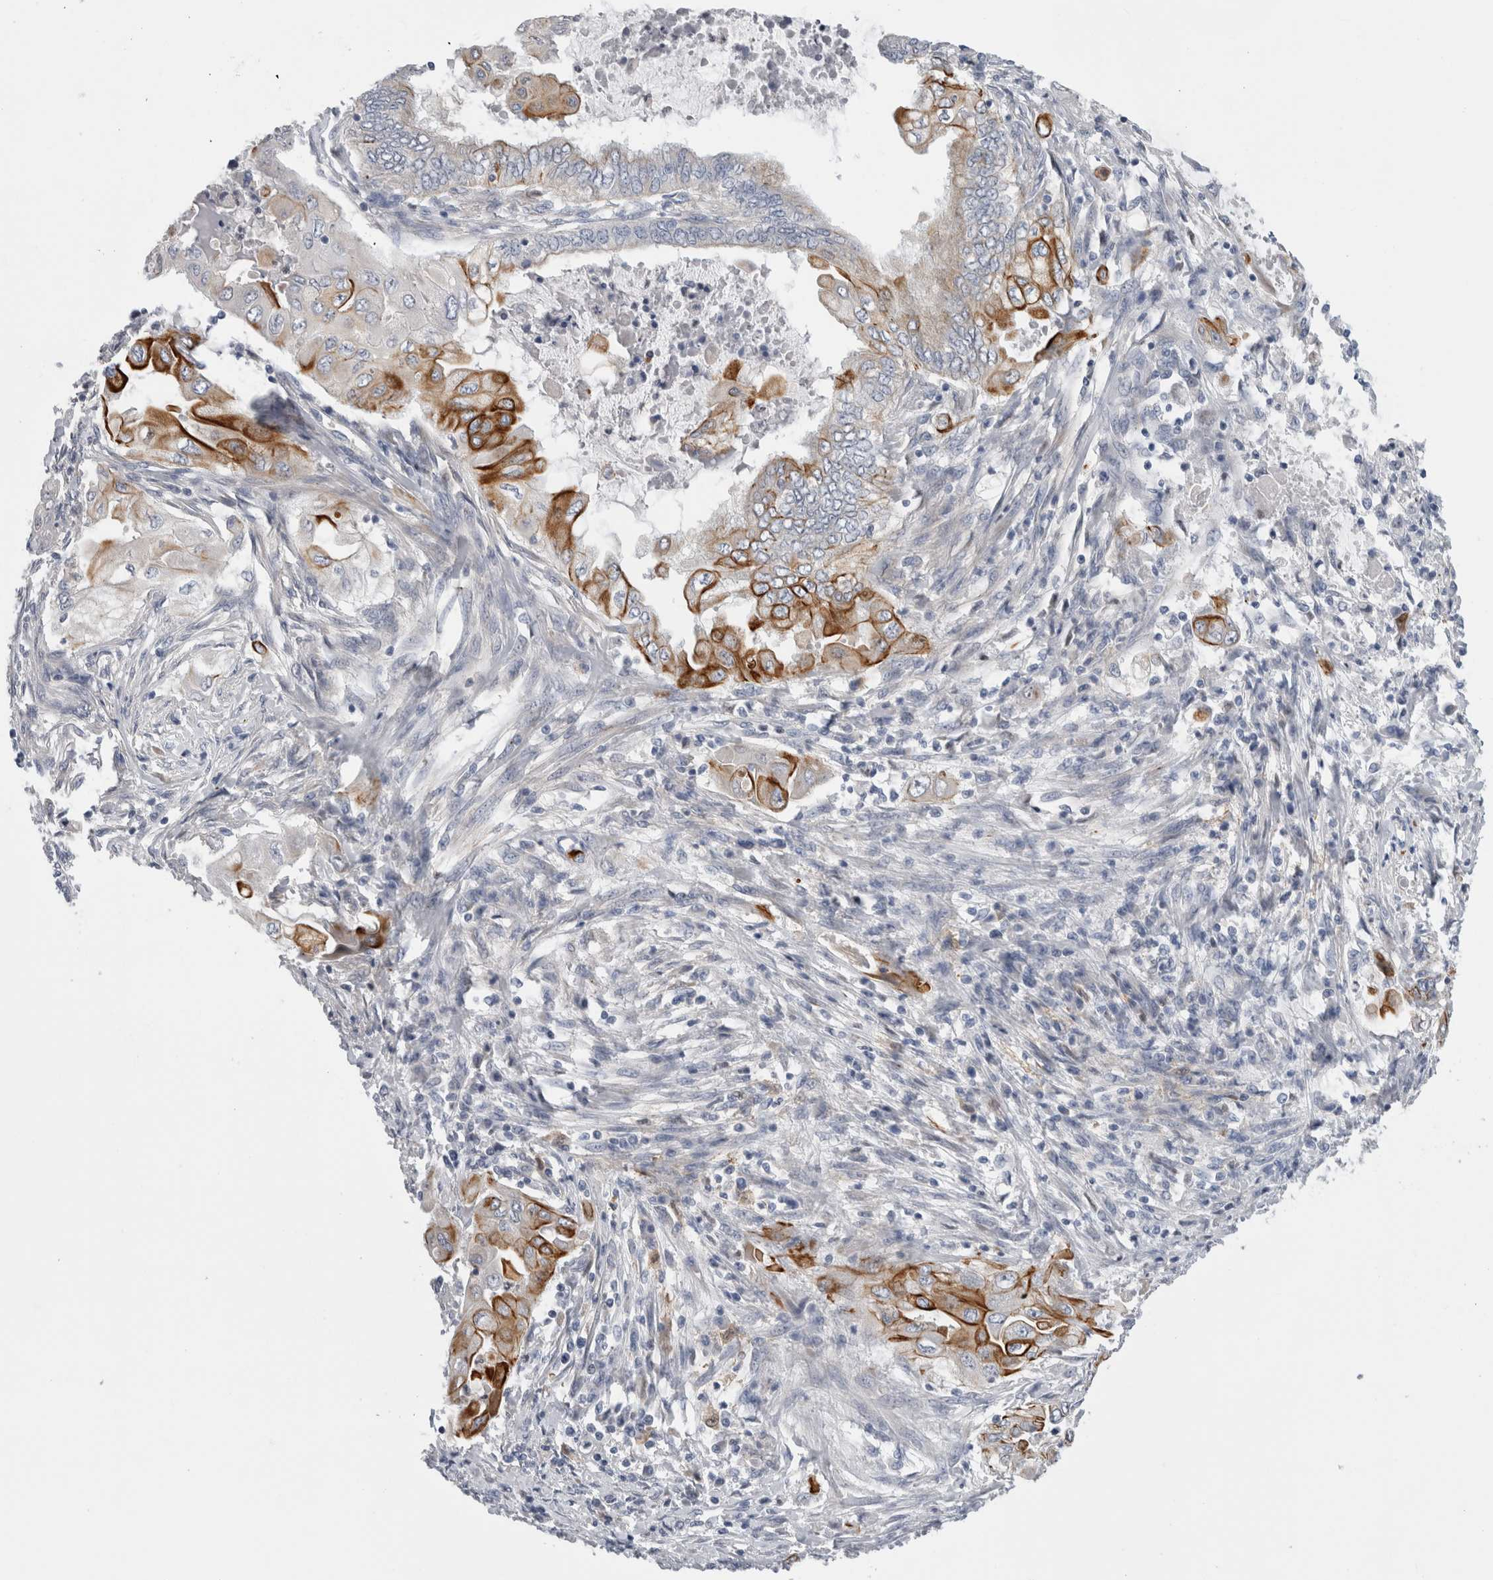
{"staining": {"intensity": "strong", "quantity": "<25%", "location": "cytoplasmic/membranous"}, "tissue": "endometrial cancer", "cell_type": "Tumor cells", "image_type": "cancer", "snomed": [{"axis": "morphology", "description": "Adenocarcinoma, NOS"}, {"axis": "topography", "description": "Uterus"}, {"axis": "topography", "description": "Endometrium"}], "caption": "High-power microscopy captured an IHC photomicrograph of endometrial cancer, revealing strong cytoplasmic/membranous expression in approximately <25% of tumor cells. (Stains: DAB in brown, nuclei in blue, Microscopy: brightfield microscopy at high magnification).", "gene": "SLC20A2", "patient": {"sex": "female", "age": 70}}